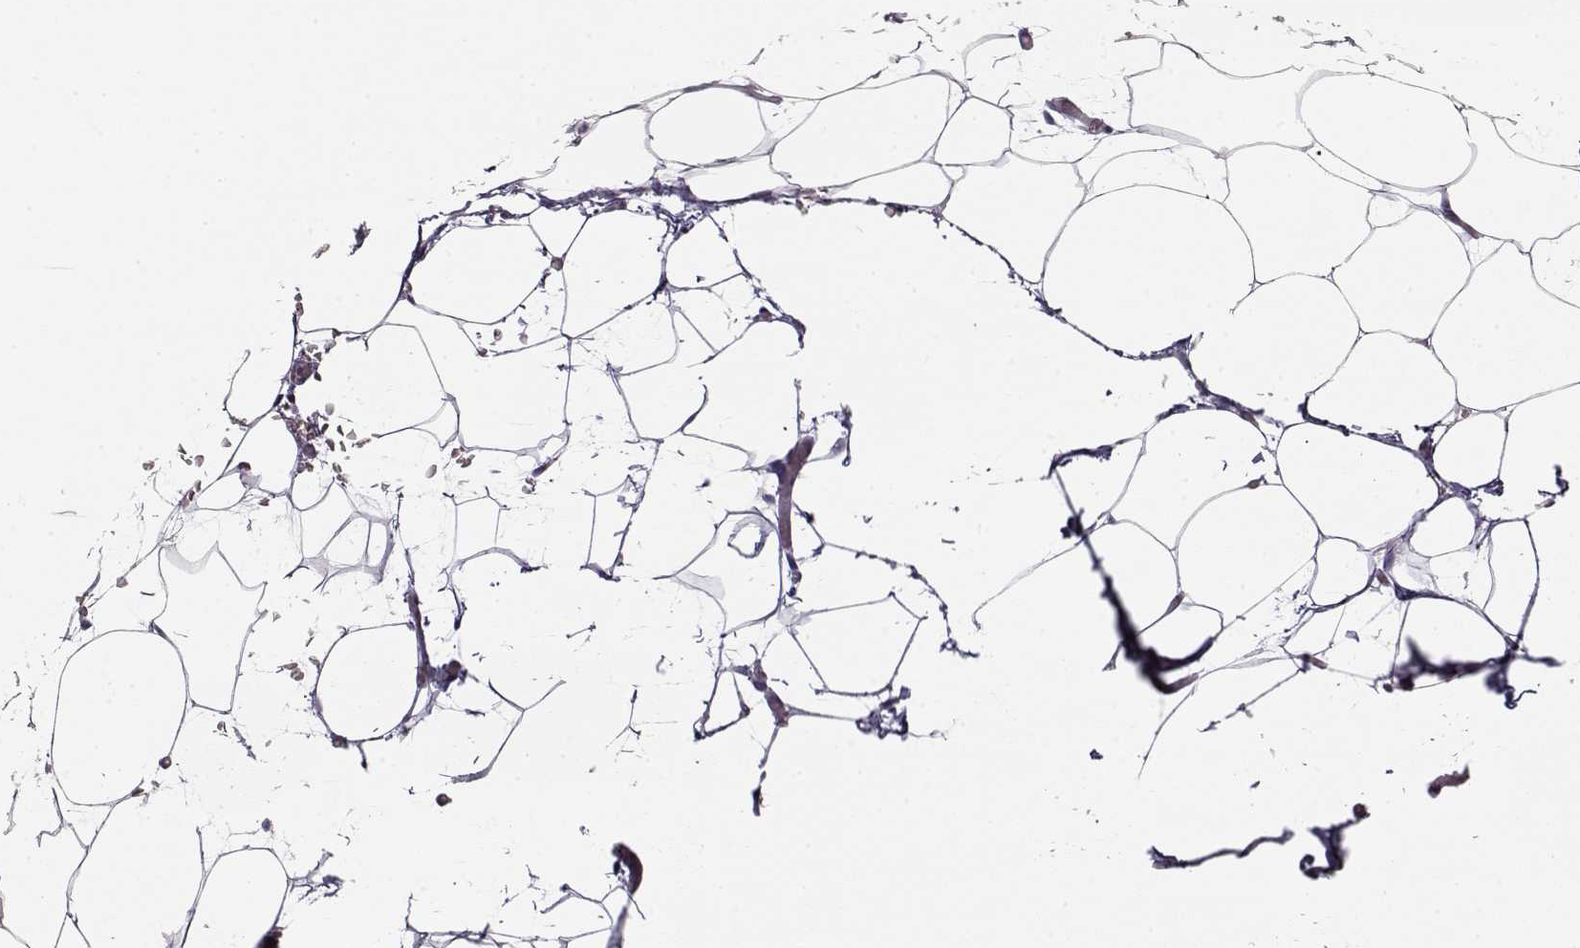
{"staining": {"intensity": "negative", "quantity": "none", "location": "none"}, "tissue": "adipose tissue", "cell_type": "Adipocytes", "image_type": "normal", "snomed": [{"axis": "morphology", "description": "Normal tissue, NOS"}, {"axis": "topography", "description": "Adipose tissue"}], "caption": "High power microscopy photomicrograph of an immunohistochemistry (IHC) histopathology image of normal adipose tissue, revealing no significant expression in adipocytes. (DAB immunohistochemistry (IHC) with hematoxylin counter stain).", "gene": "GRK1", "patient": {"sex": "male", "age": 57}}